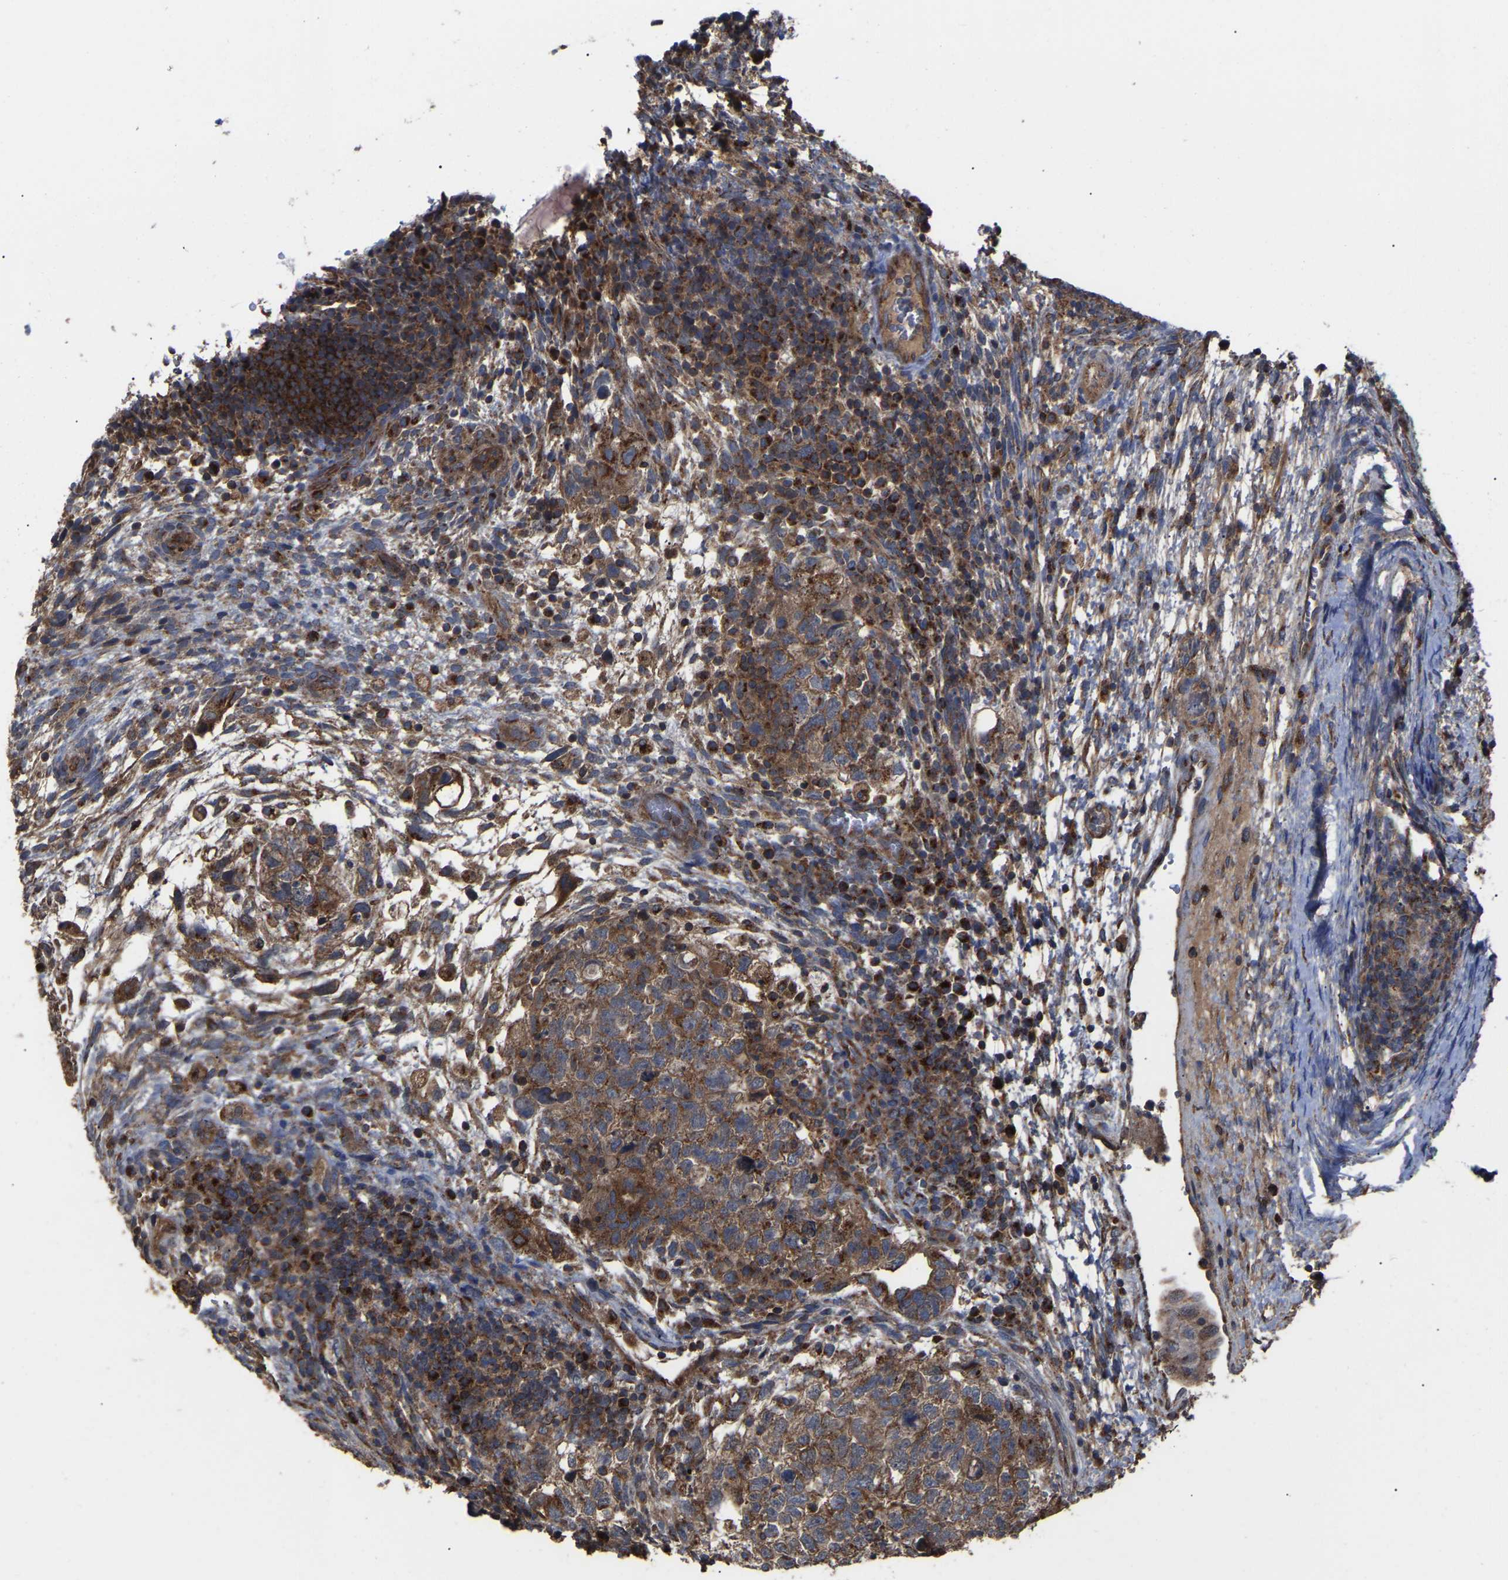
{"staining": {"intensity": "weak", "quantity": "<25%", "location": "cytoplasmic/membranous"}, "tissue": "testis cancer", "cell_type": "Tumor cells", "image_type": "cancer", "snomed": [{"axis": "morphology", "description": "Carcinoma, Embryonal, NOS"}, {"axis": "topography", "description": "Testis"}], "caption": "IHC photomicrograph of neoplastic tissue: testis cancer stained with DAB (3,3'-diaminobenzidine) reveals no significant protein staining in tumor cells. (DAB (3,3'-diaminobenzidine) immunohistochemistry (IHC) with hematoxylin counter stain).", "gene": "GCC1", "patient": {"sex": "male", "age": 36}}